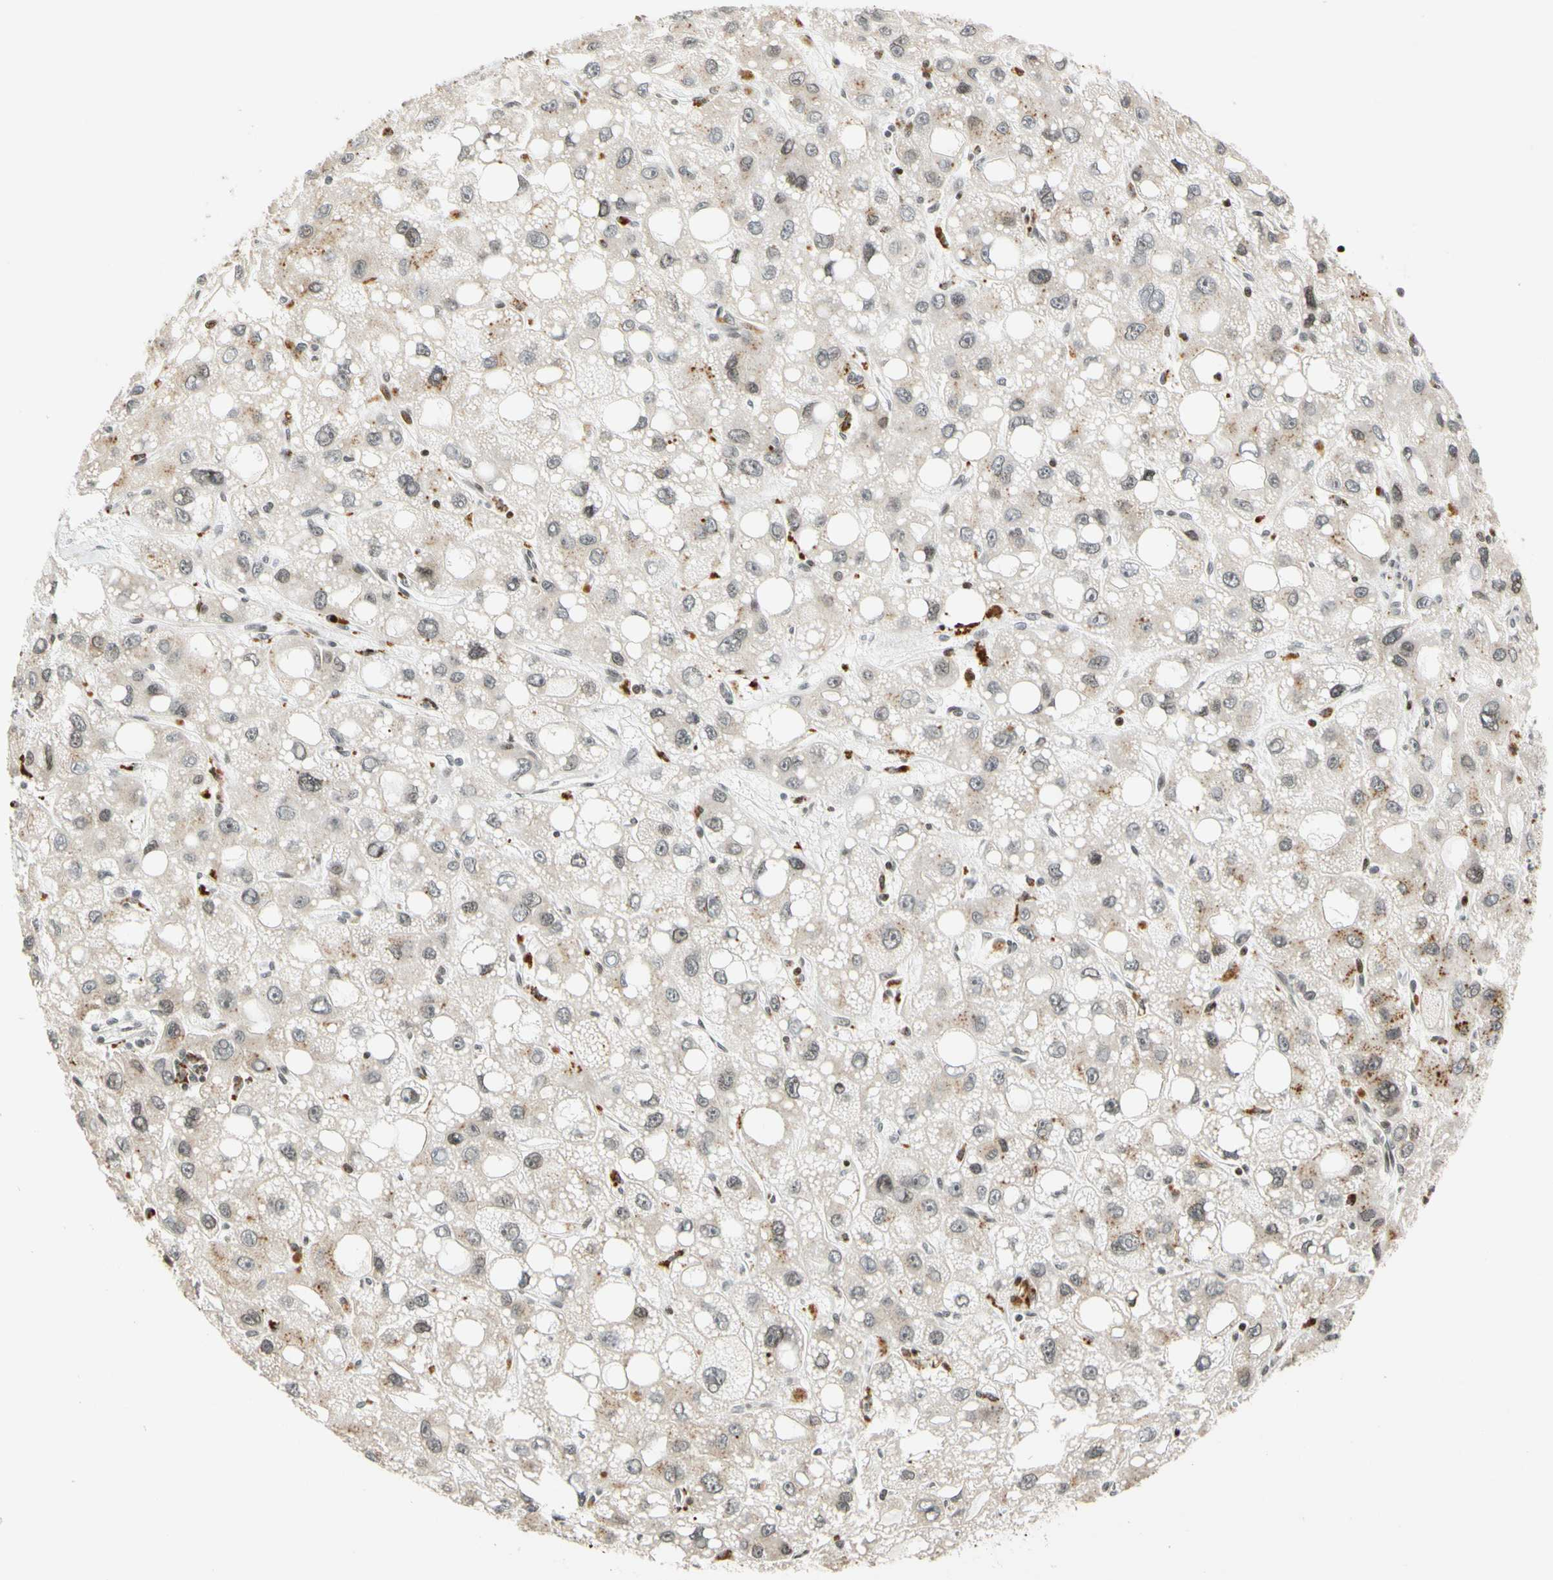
{"staining": {"intensity": "weak", "quantity": "<25%", "location": "cytoplasmic/membranous"}, "tissue": "liver cancer", "cell_type": "Tumor cells", "image_type": "cancer", "snomed": [{"axis": "morphology", "description": "Carcinoma, Hepatocellular, NOS"}, {"axis": "topography", "description": "Liver"}], "caption": "The histopathology image shows no significant expression in tumor cells of liver cancer.", "gene": "CDK7", "patient": {"sex": "male", "age": 55}}